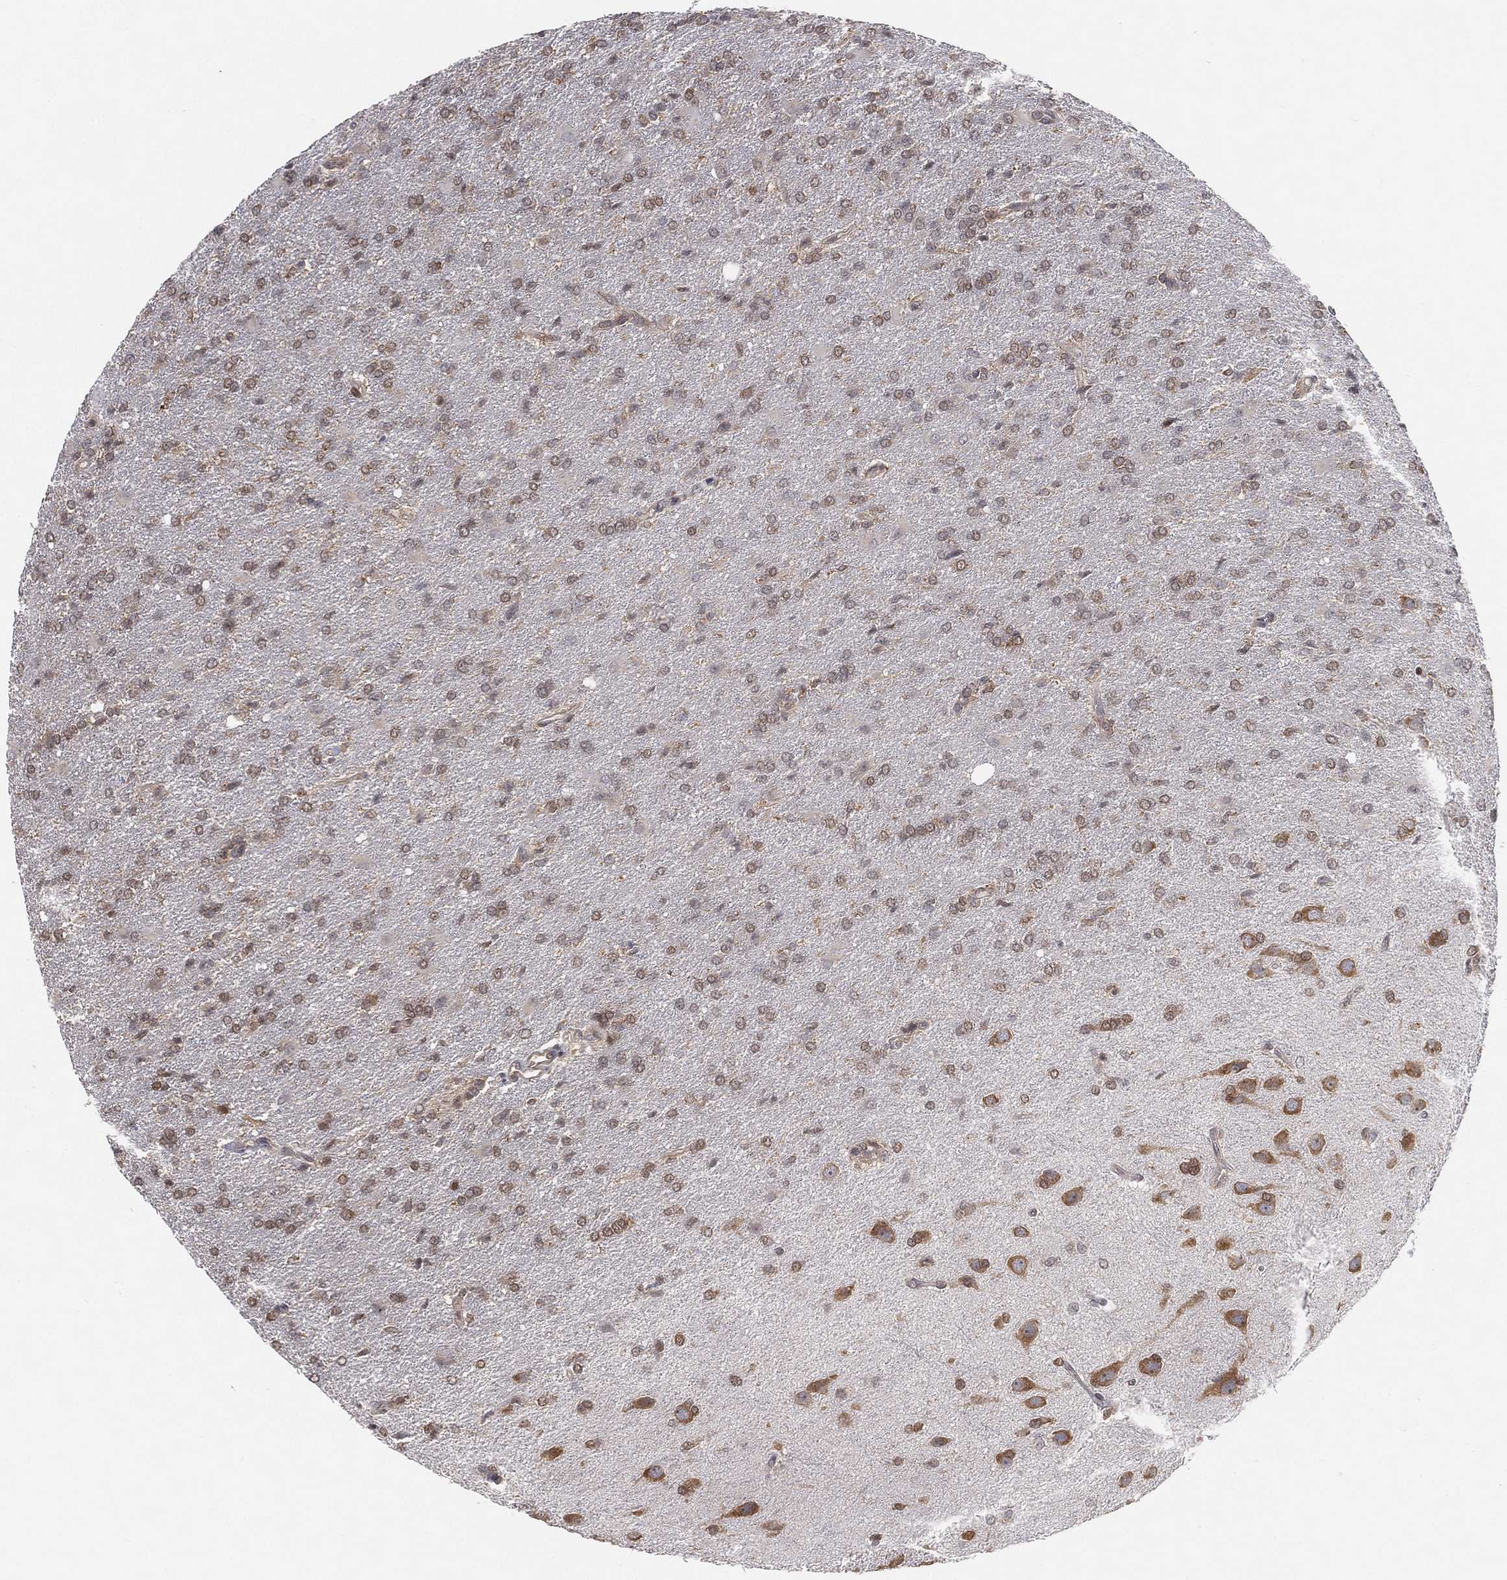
{"staining": {"intensity": "weak", "quantity": "25%-75%", "location": "cytoplasmic/membranous,nuclear"}, "tissue": "glioma", "cell_type": "Tumor cells", "image_type": "cancer", "snomed": [{"axis": "morphology", "description": "Glioma, malignant, High grade"}, {"axis": "topography", "description": "Brain"}], "caption": "Glioma stained with a brown dye demonstrates weak cytoplasmic/membranous and nuclear positive staining in approximately 25%-75% of tumor cells.", "gene": "TMTC4", "patient": {"sex": "male", "age": 68}}